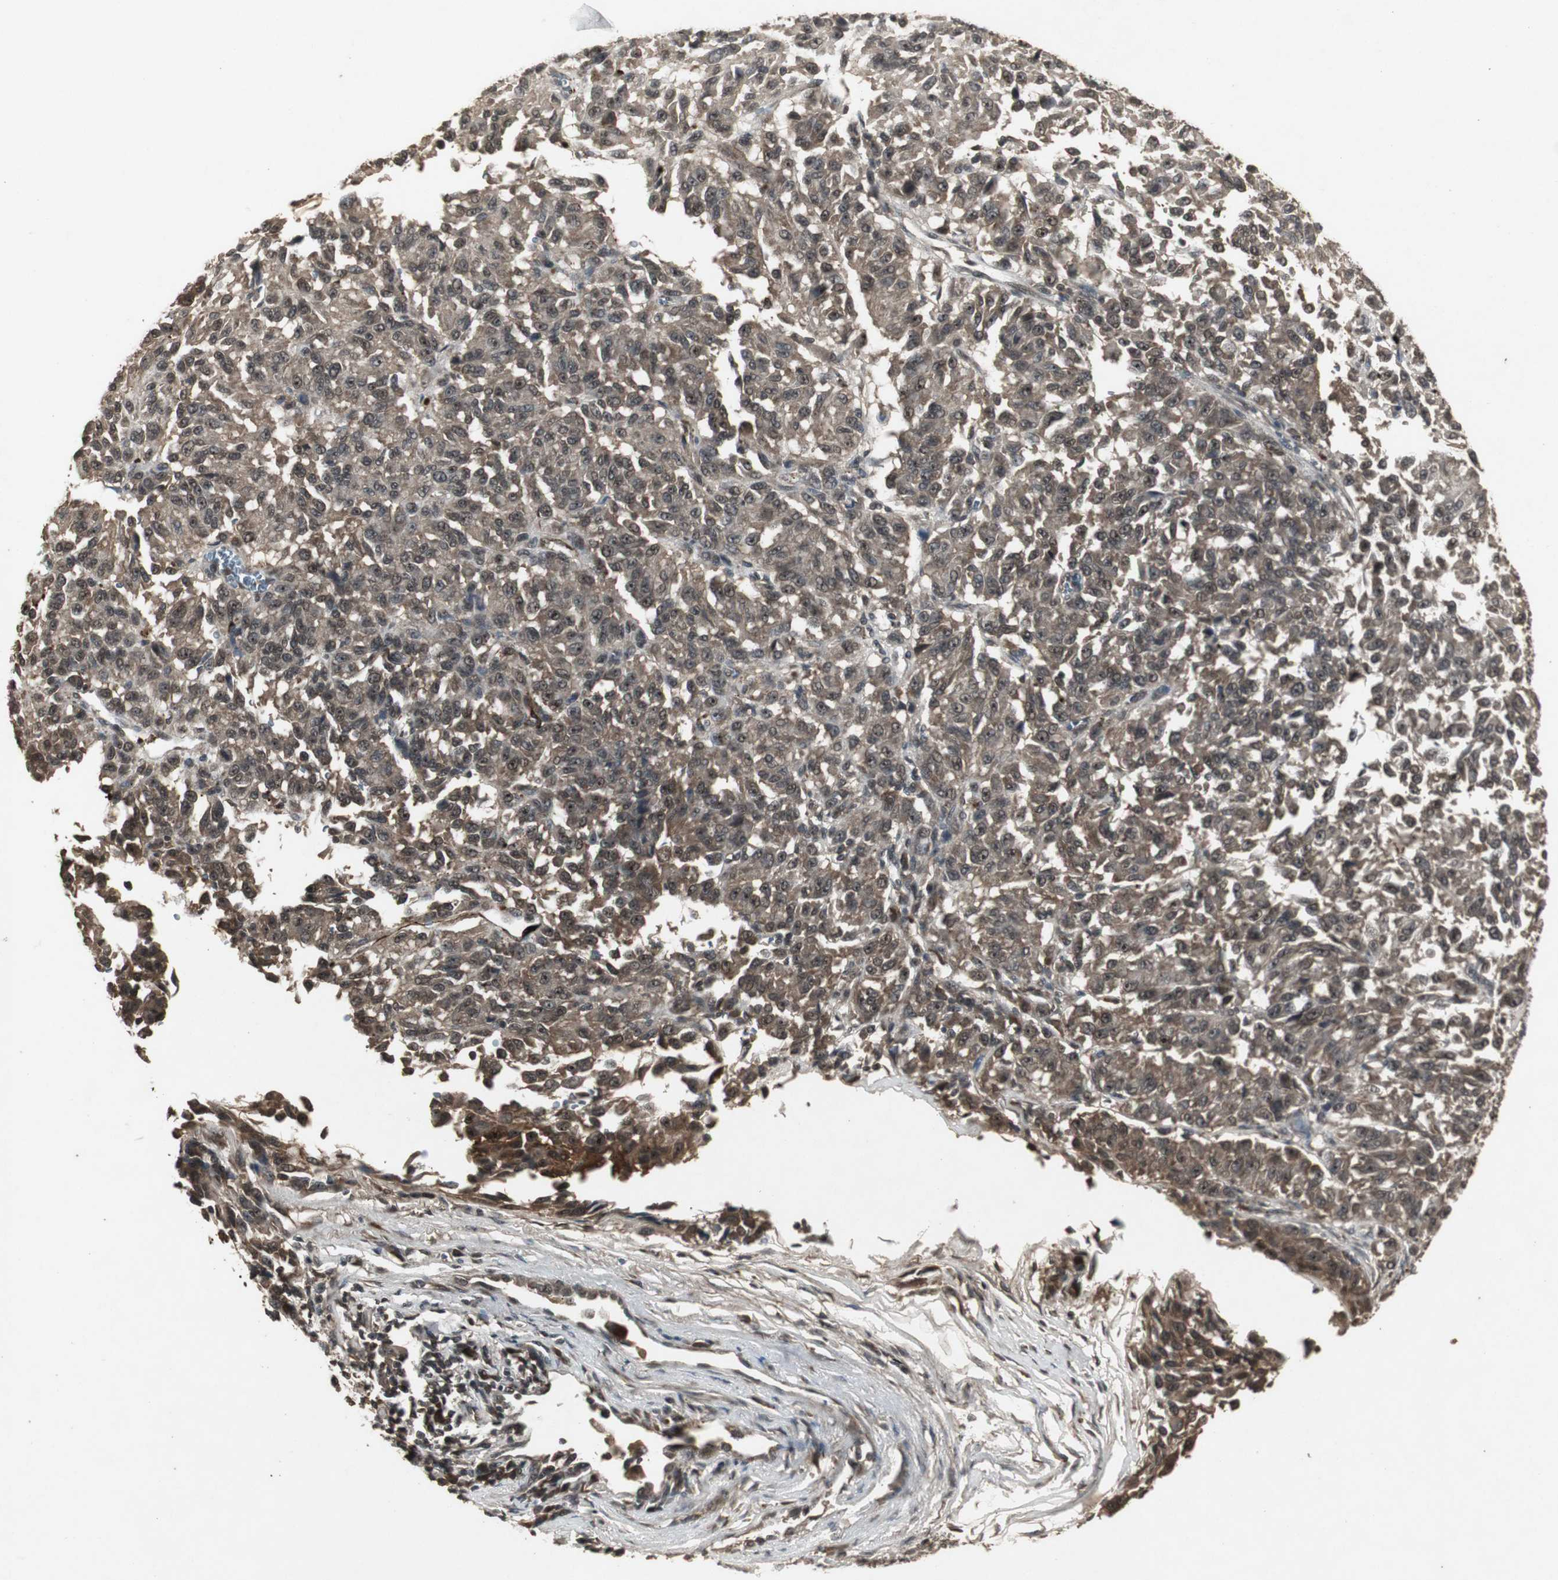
{"staining": {"intensity": "moderate", "quantity": ">75%", "location": "cytoplasmic/membranous,nuclear"}, "tissue": "melanoma", "cell_type": "Tumor cells", "image_type": "cancer", "snomed": [{"axis": "morphology", "description": "Malignant melanoma, Metastatic site"}, {"axis": "topography", "description": "Lung"}], "caption": "Protein staining of melanoma tissue reveals moderate cytoplasmic/membranous and nuclear expression in about >75% of tumor cells.", "gene": "EMX1", "patient": {"sex": "male", "age": 64}}